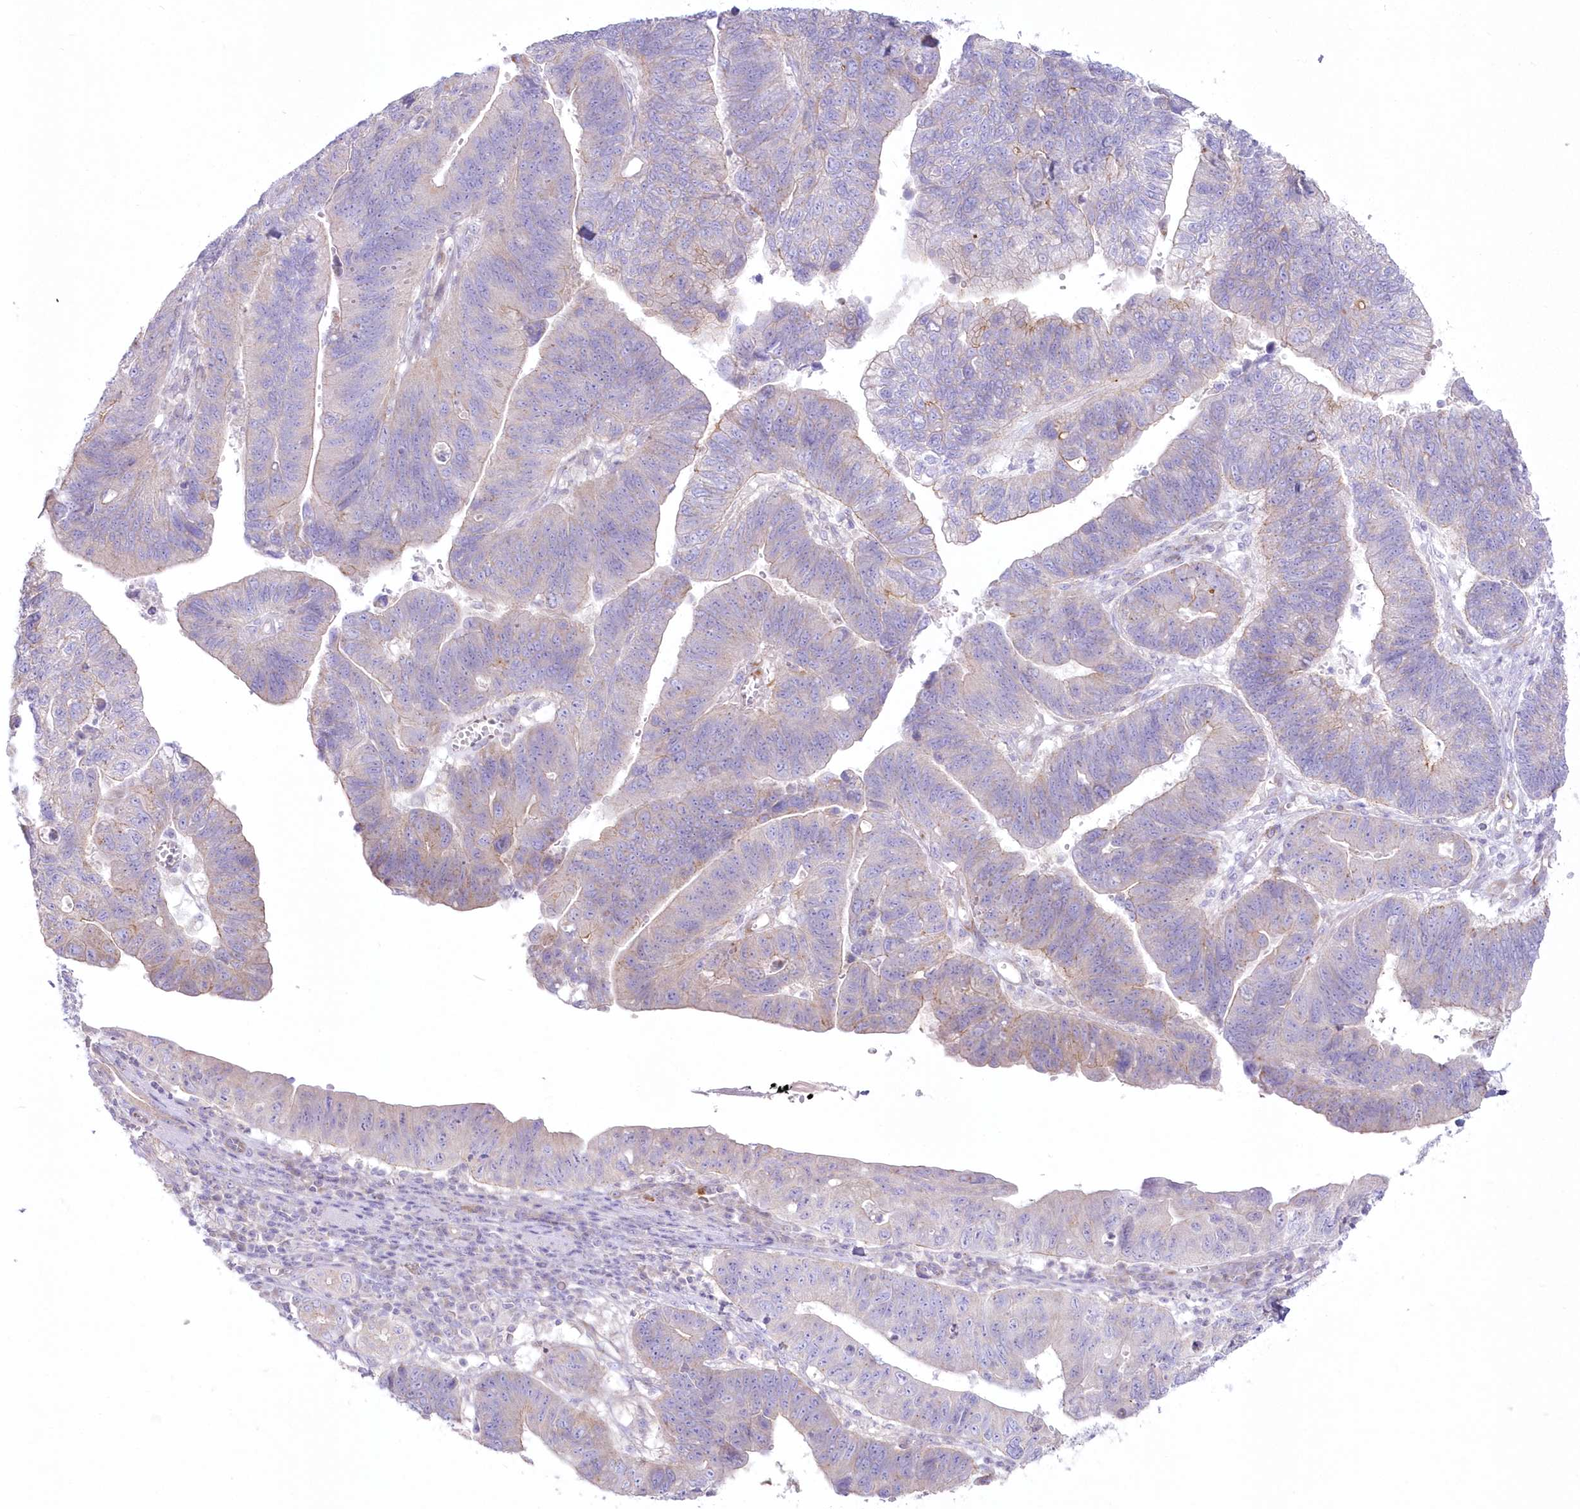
{"staining": {"intensity": "weak", "quantity": "<25%", "location": "cytoplasmic/membranous"}, "tissue": "stomach cancer", "cell_type": "Tumor cells", "image_type": "cancer", "snomed": [{"axis": "morphology", "description": "Adenocarcinoma, NOS"}, {"axis": "topography", "description": "Stomach"}], "caption": "Human adenocarcinoma (stomach) stained for a protein using immunohistochemistry demonstrates no expression in tumor cells.", "gene": "ZNF843", "patient": {"sex": "male", "age": 59}}